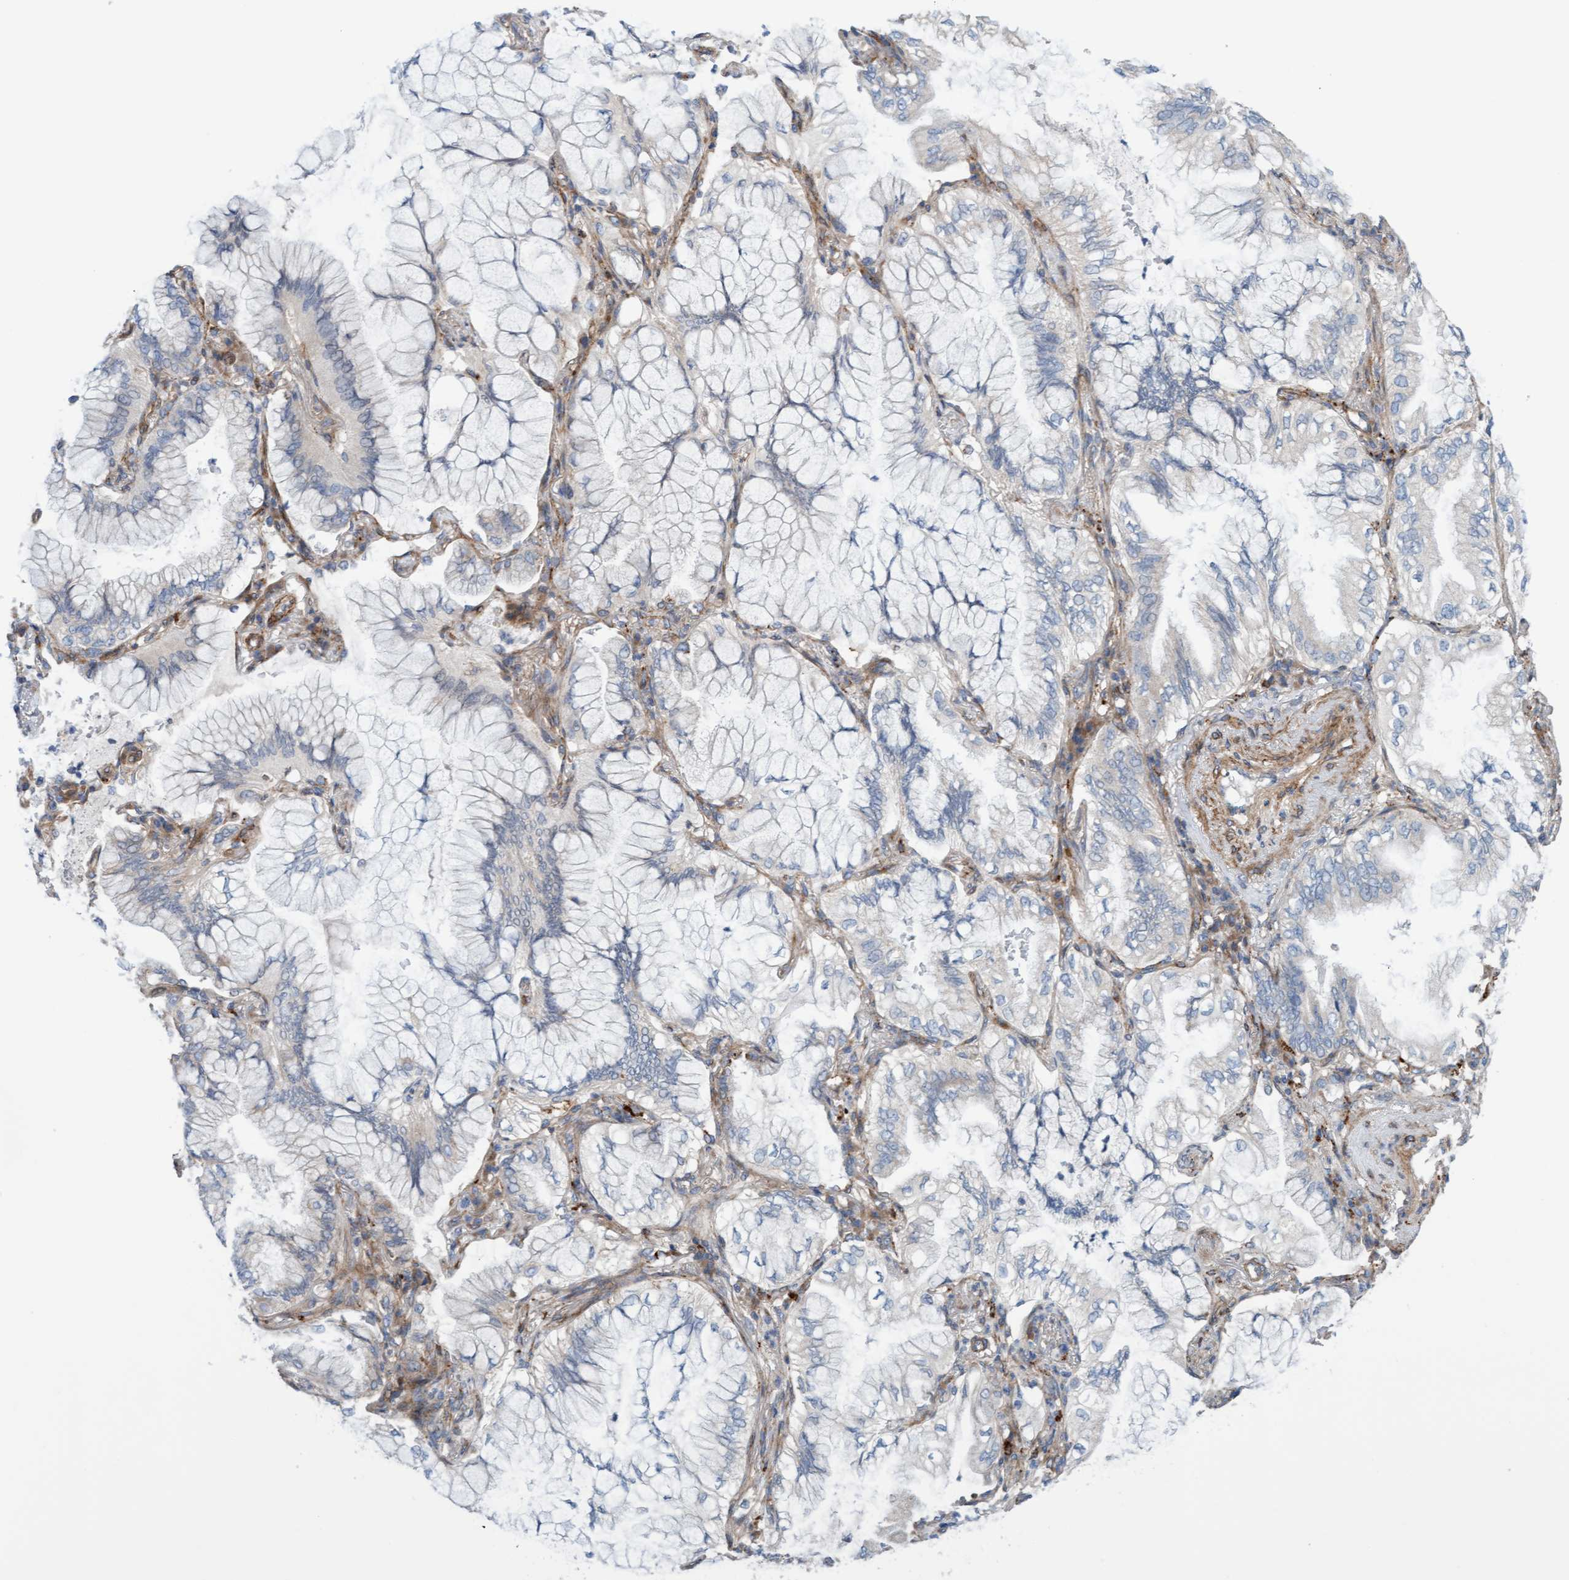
{"staining": {"intensity": "negative", "quantity": "none", "location": "none"}, "tissue": "lung cancer", "cell_type": "Tumor cells", "image_type": "cancer", "snomed": [{"axis": "morphology", "description": "Adenocarcinoma, NOS"}, {"axis": "topography", "description": "Lung"}], "caption": "DAB (3,3'-diaminobenzidine) immunohistochemical staining of human lung cancer demonstrates no significant expression in tumor cells.", "gene": "CDK5RAP3", "patient": {"sex": "female", "age": 70}}